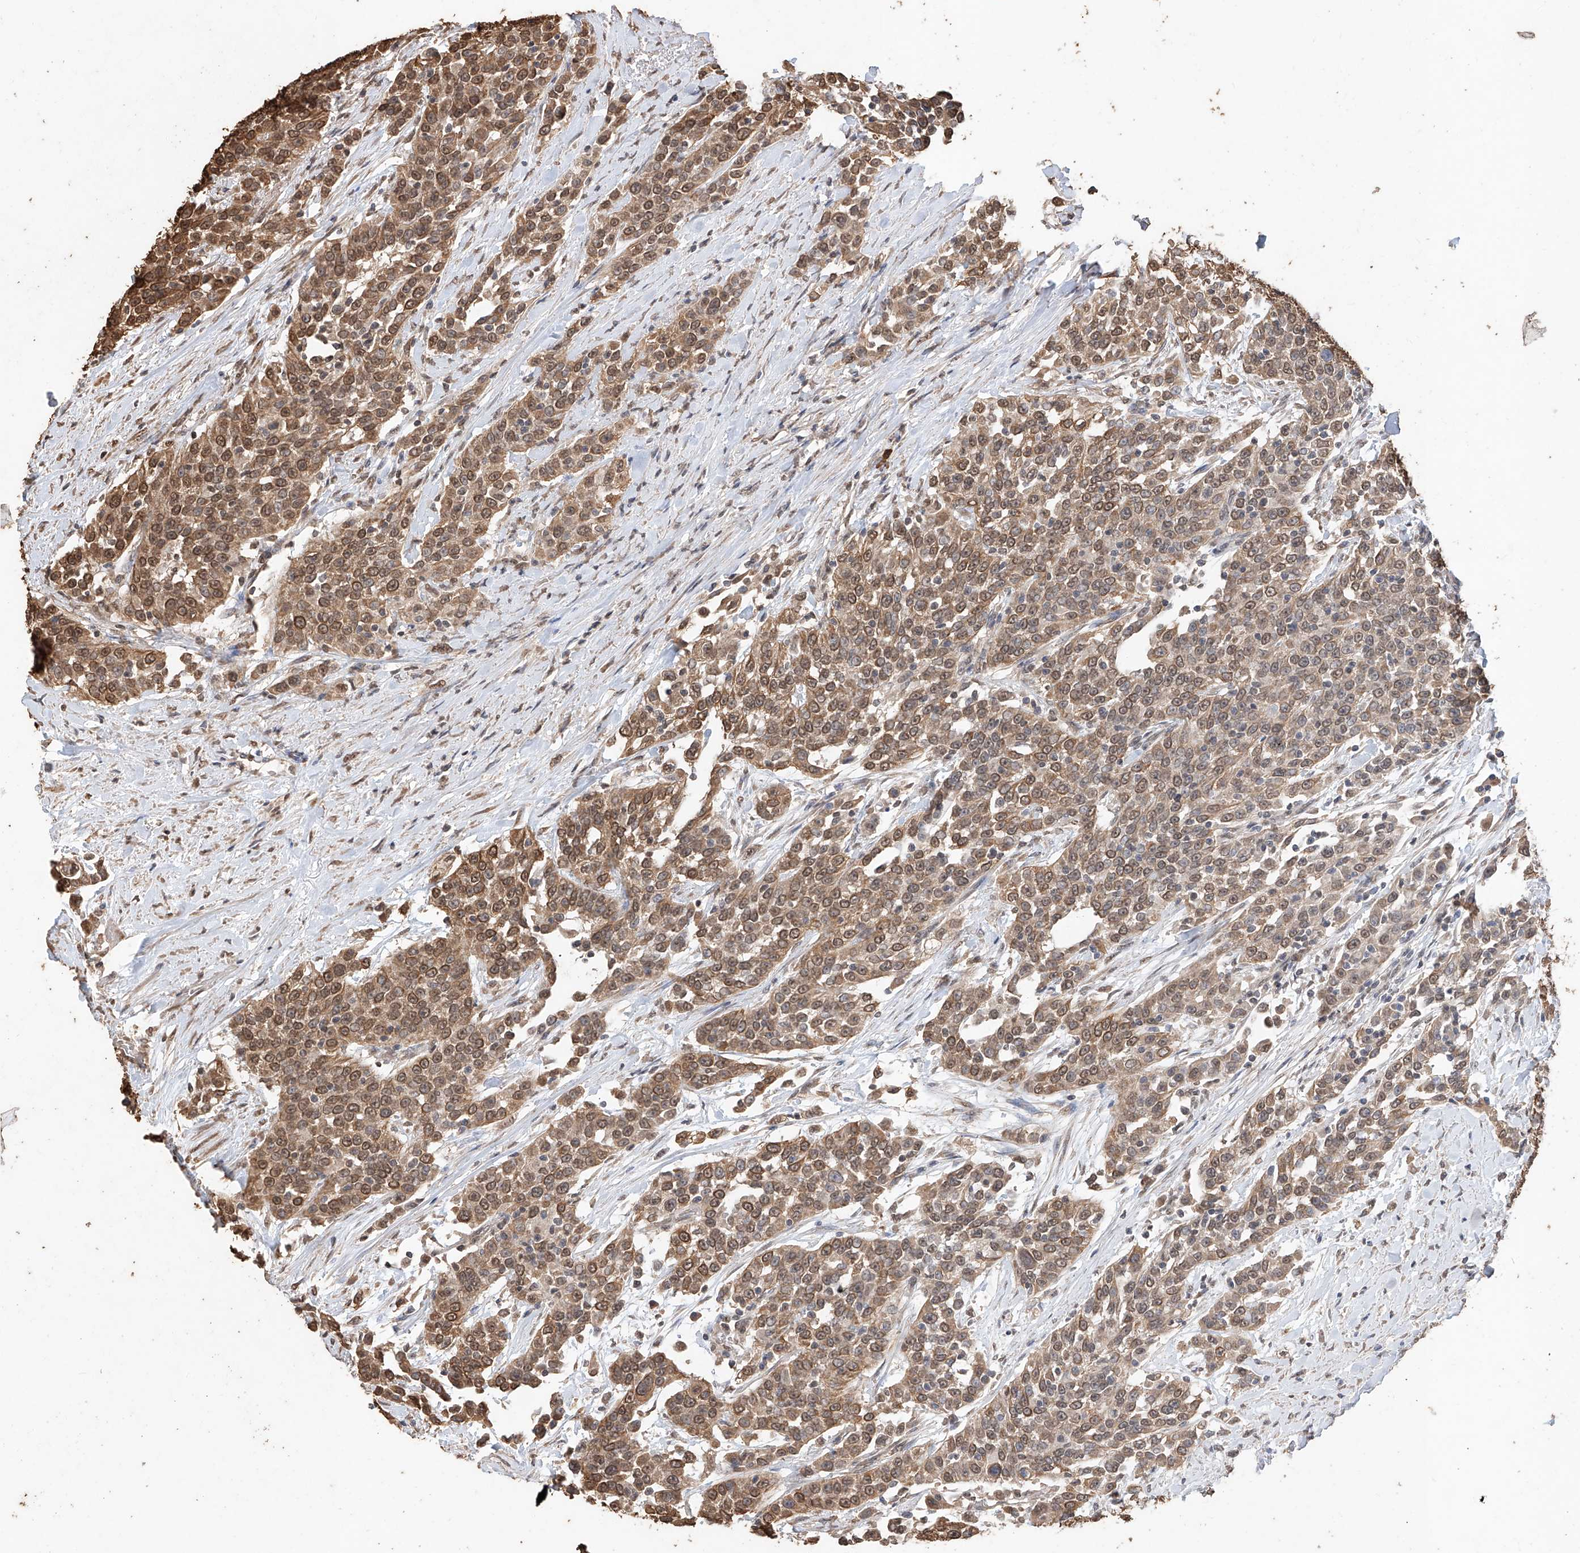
{"staining": {"intensity": "moderate", "quantity": ">75%", "location": "cytoplasmic/membranous,nuclear"}, "tissue": "urothelial cancer", "cell_type": "Tumor cells", "image_type": "cancer", "snomed": [{"axis": "morphology", "description": "Urothelial carcinoma, High grade"}, {"axis": "topography", "description": "Urinary bladder"}], "caption": "Immunohistochemistry of urothelial cancer exhibits medium levels of moderate cytoplasmic/membranous and nuclear positivity in about >75% of tumor cells. (DAB IHC with brightfield microscopy, high magnification).", "gene": "ELOVL1", "patient": {"sex": "female", "age": 80}}